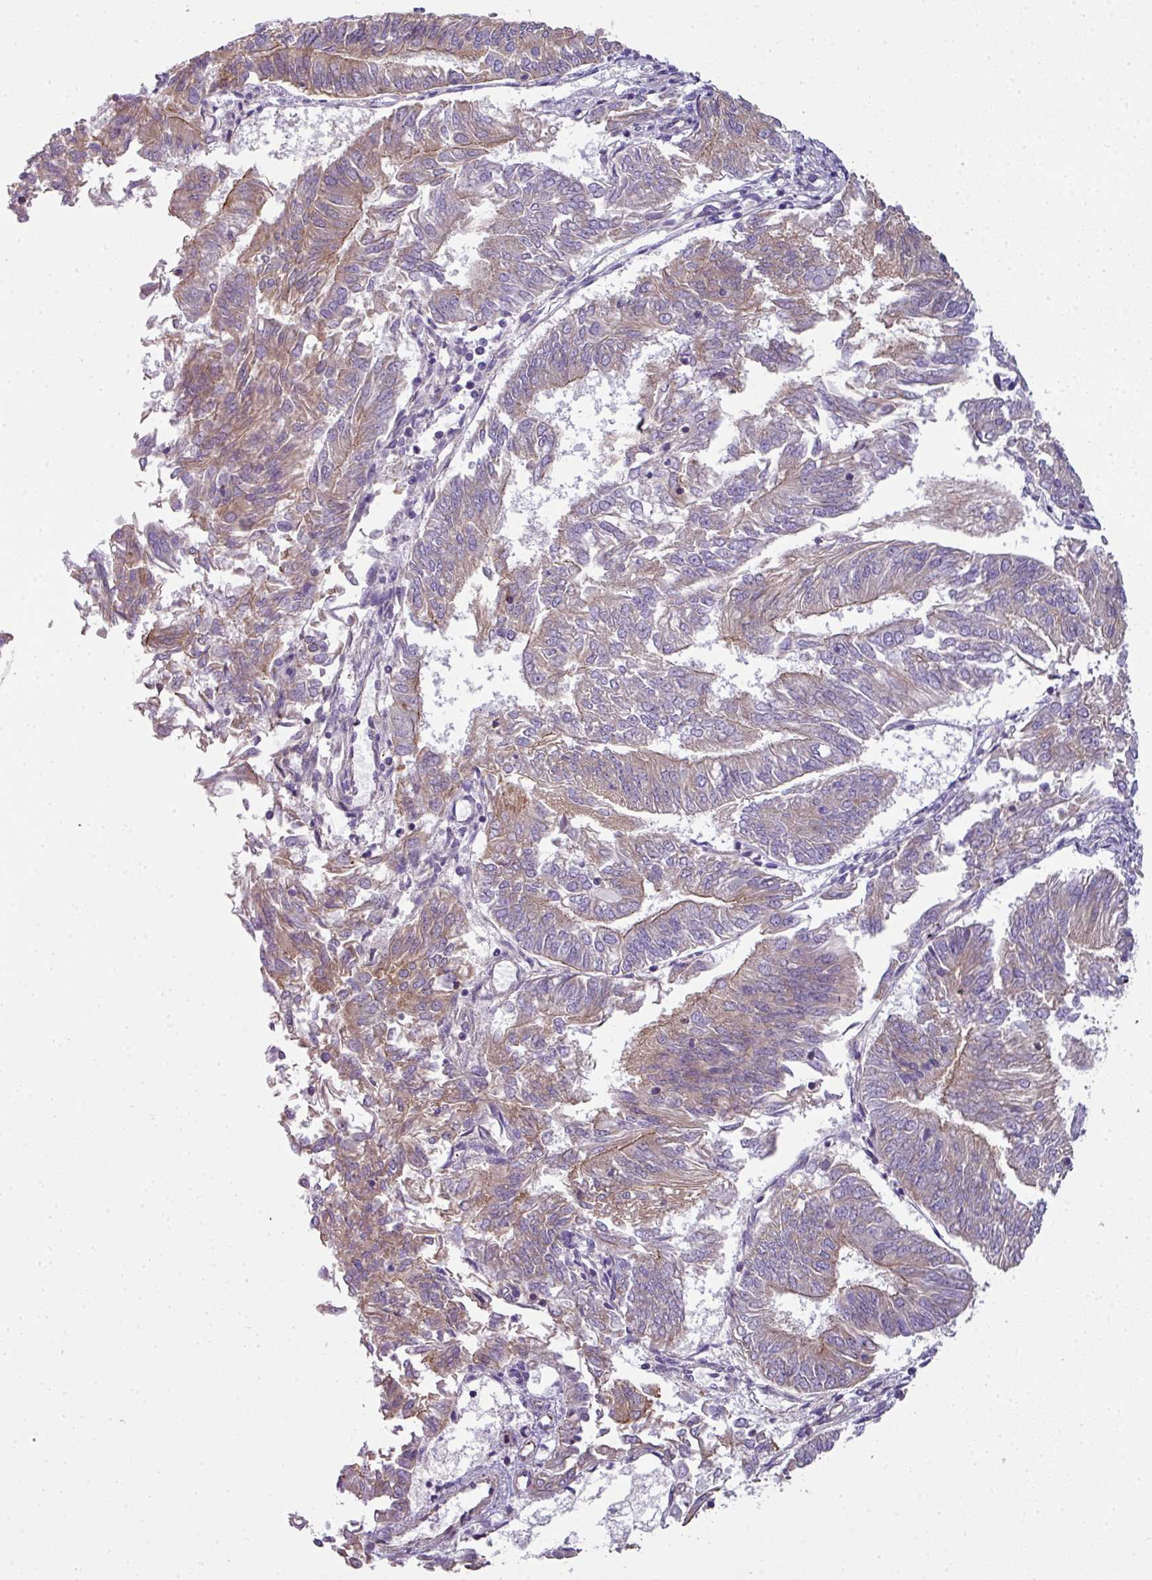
{"staining": {"intensity": "moderate", "quantity": "25%-75%", "location": "cytoplasmic/membranous"}, "tissue": "endometrial cancer", "cell_type": "Tumor cells", "image_type": "cancer", "snomed": [{"axis": "morphology", "description": "Adenocarcinoma, NOS"}, {"axis": "topography", "description": "Endometrium"}], "caption": "Tumor cells demonstrate medium levels of moderate cytoplasmic/membranous expression in about 25%-75% of cells in human endometrial cancer (adenocarcinoma).", "gene": "PALS2", "patient": {"sex": "female", "age": 58}}